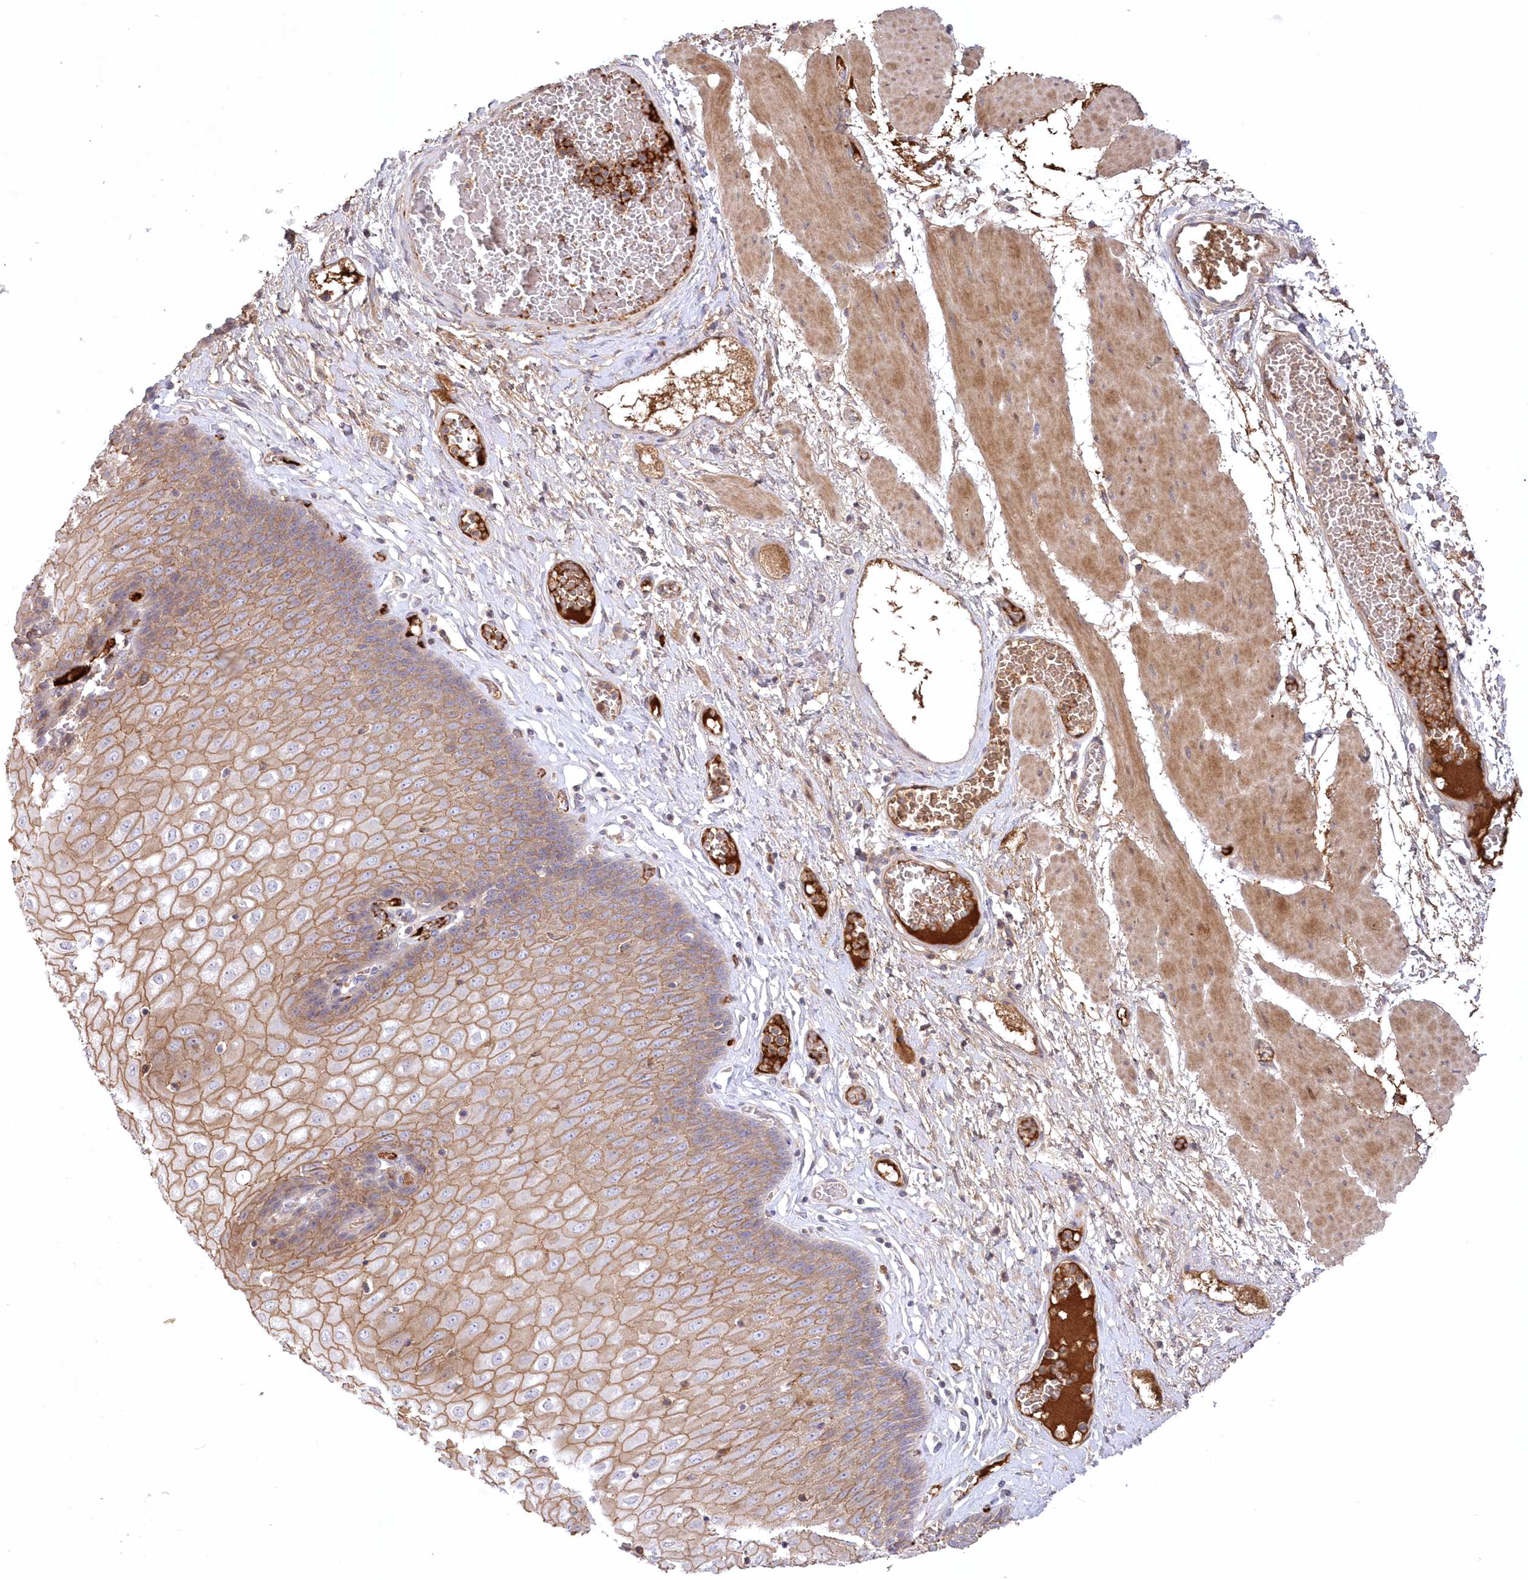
{"staining": {"intensity": "moderate", "quantity": ">75%", "location": "cytoplasmic/membranous"}, "tissue": "esophagus", "cell_type": "Squamous epithelial cells", "image_type": "normal", "snomed": [{"axis": "morphology", "description": "Normal tissue, NOS"}, {"axis": "topography", "description": "Esophagus"}], "caption": "An image of esophagus stained for a protein displays moderate cytoplasmic/membranous brown staining in squamous epithelial cells.", "gene": "WBP1L", "patient": {"sex": "male", "age": 60}}